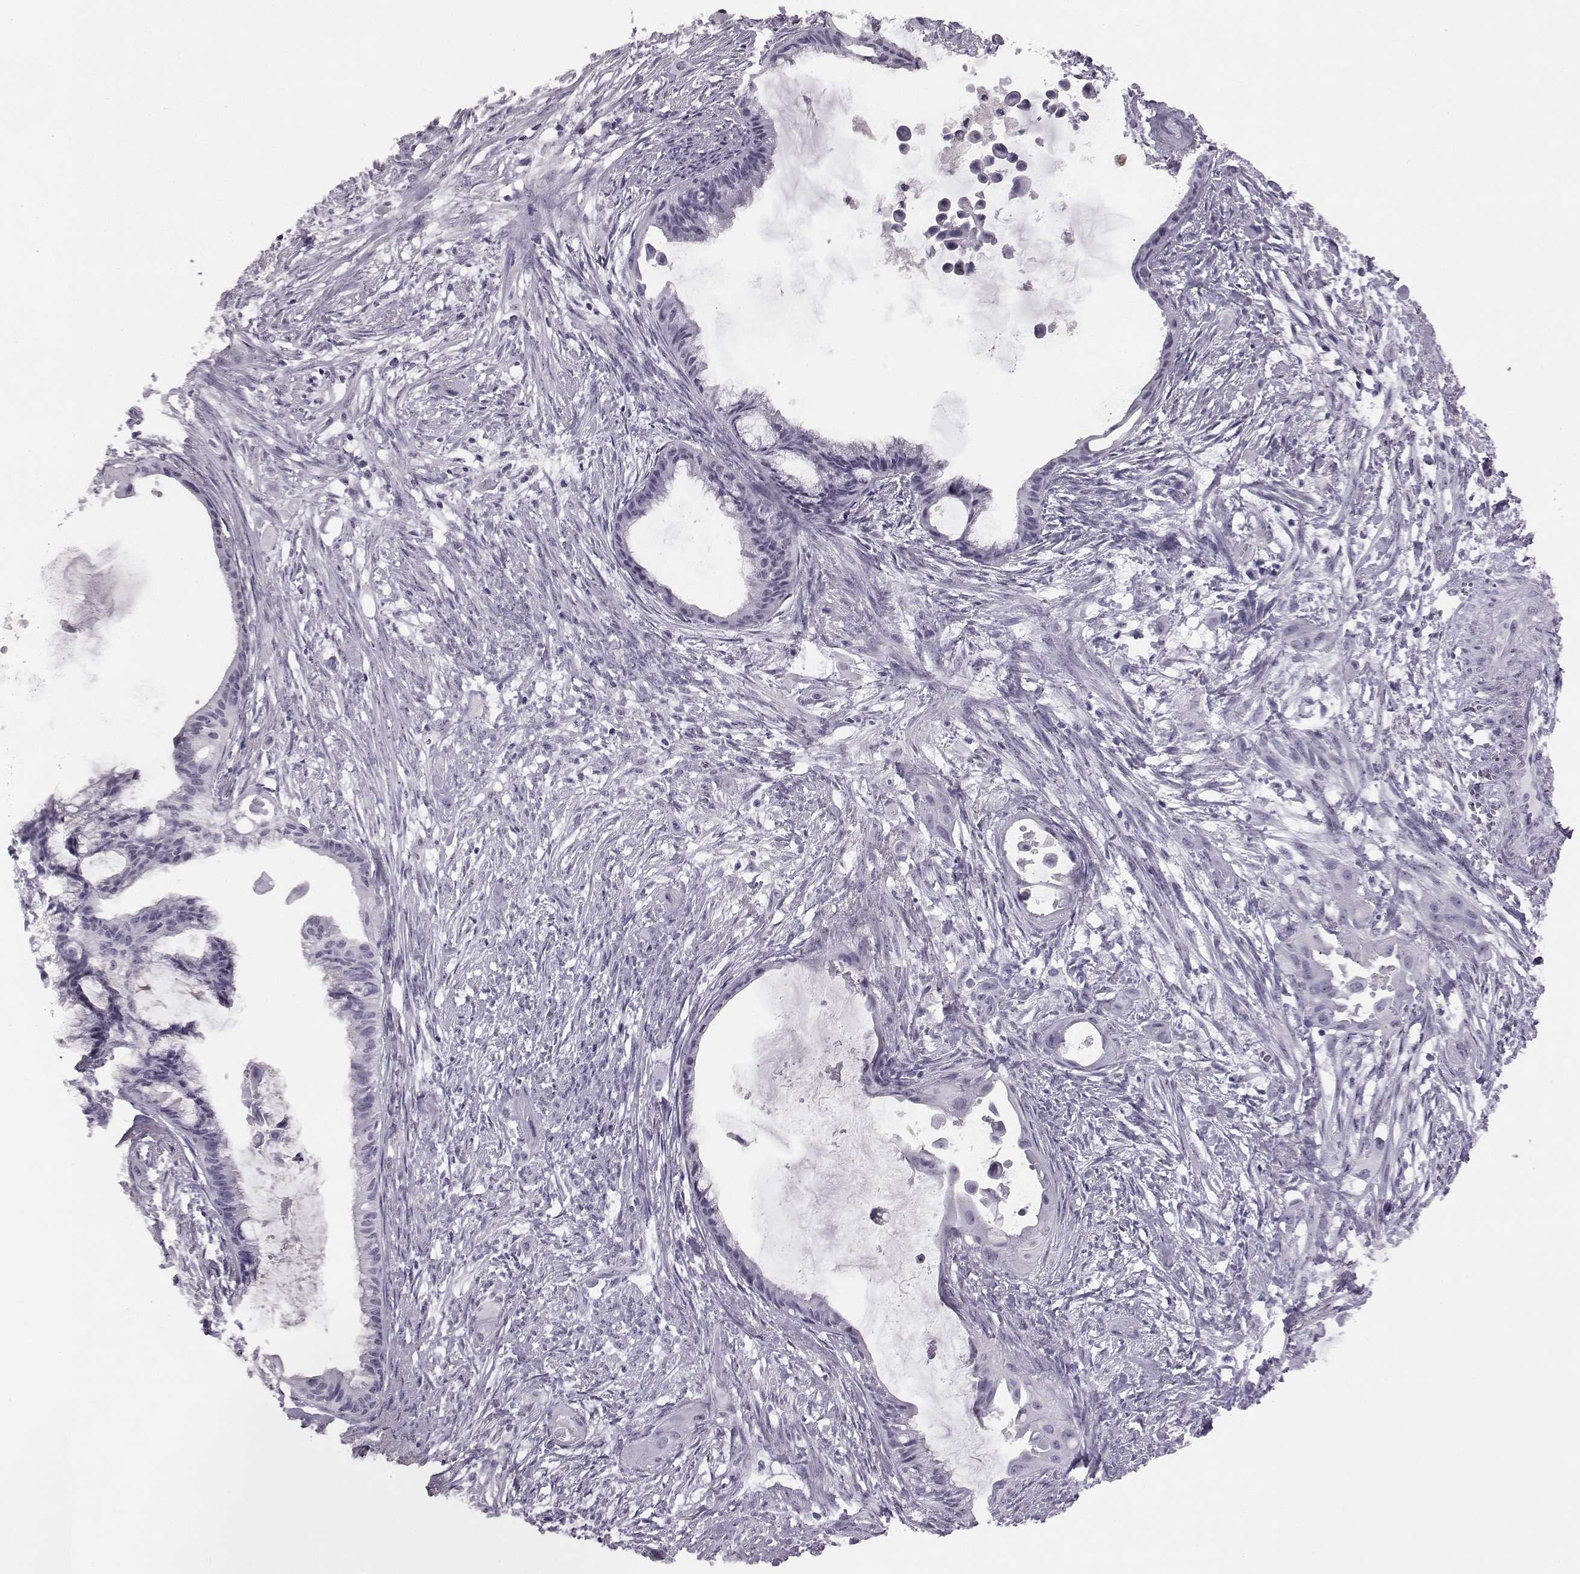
{"staining": {"intensity": "negative", "quantity": "none", "location": "none"}, "tissue": "endometrial cancer", "cell_type": "Tumor cells", "image_type": "cancer", "snomed": [{"axis": "morphology", "description": "Adenocarcinoma, NOS"}, {"axis": "topography", "description": "Endometrium"}], "caption": "Immunohistochemistry image of endometrial cancer stained for a protein (brown), which shows no positivity in tumor cells.", "gene": "ADGRG2", "patient": {"sex": "female", "age": 86}}